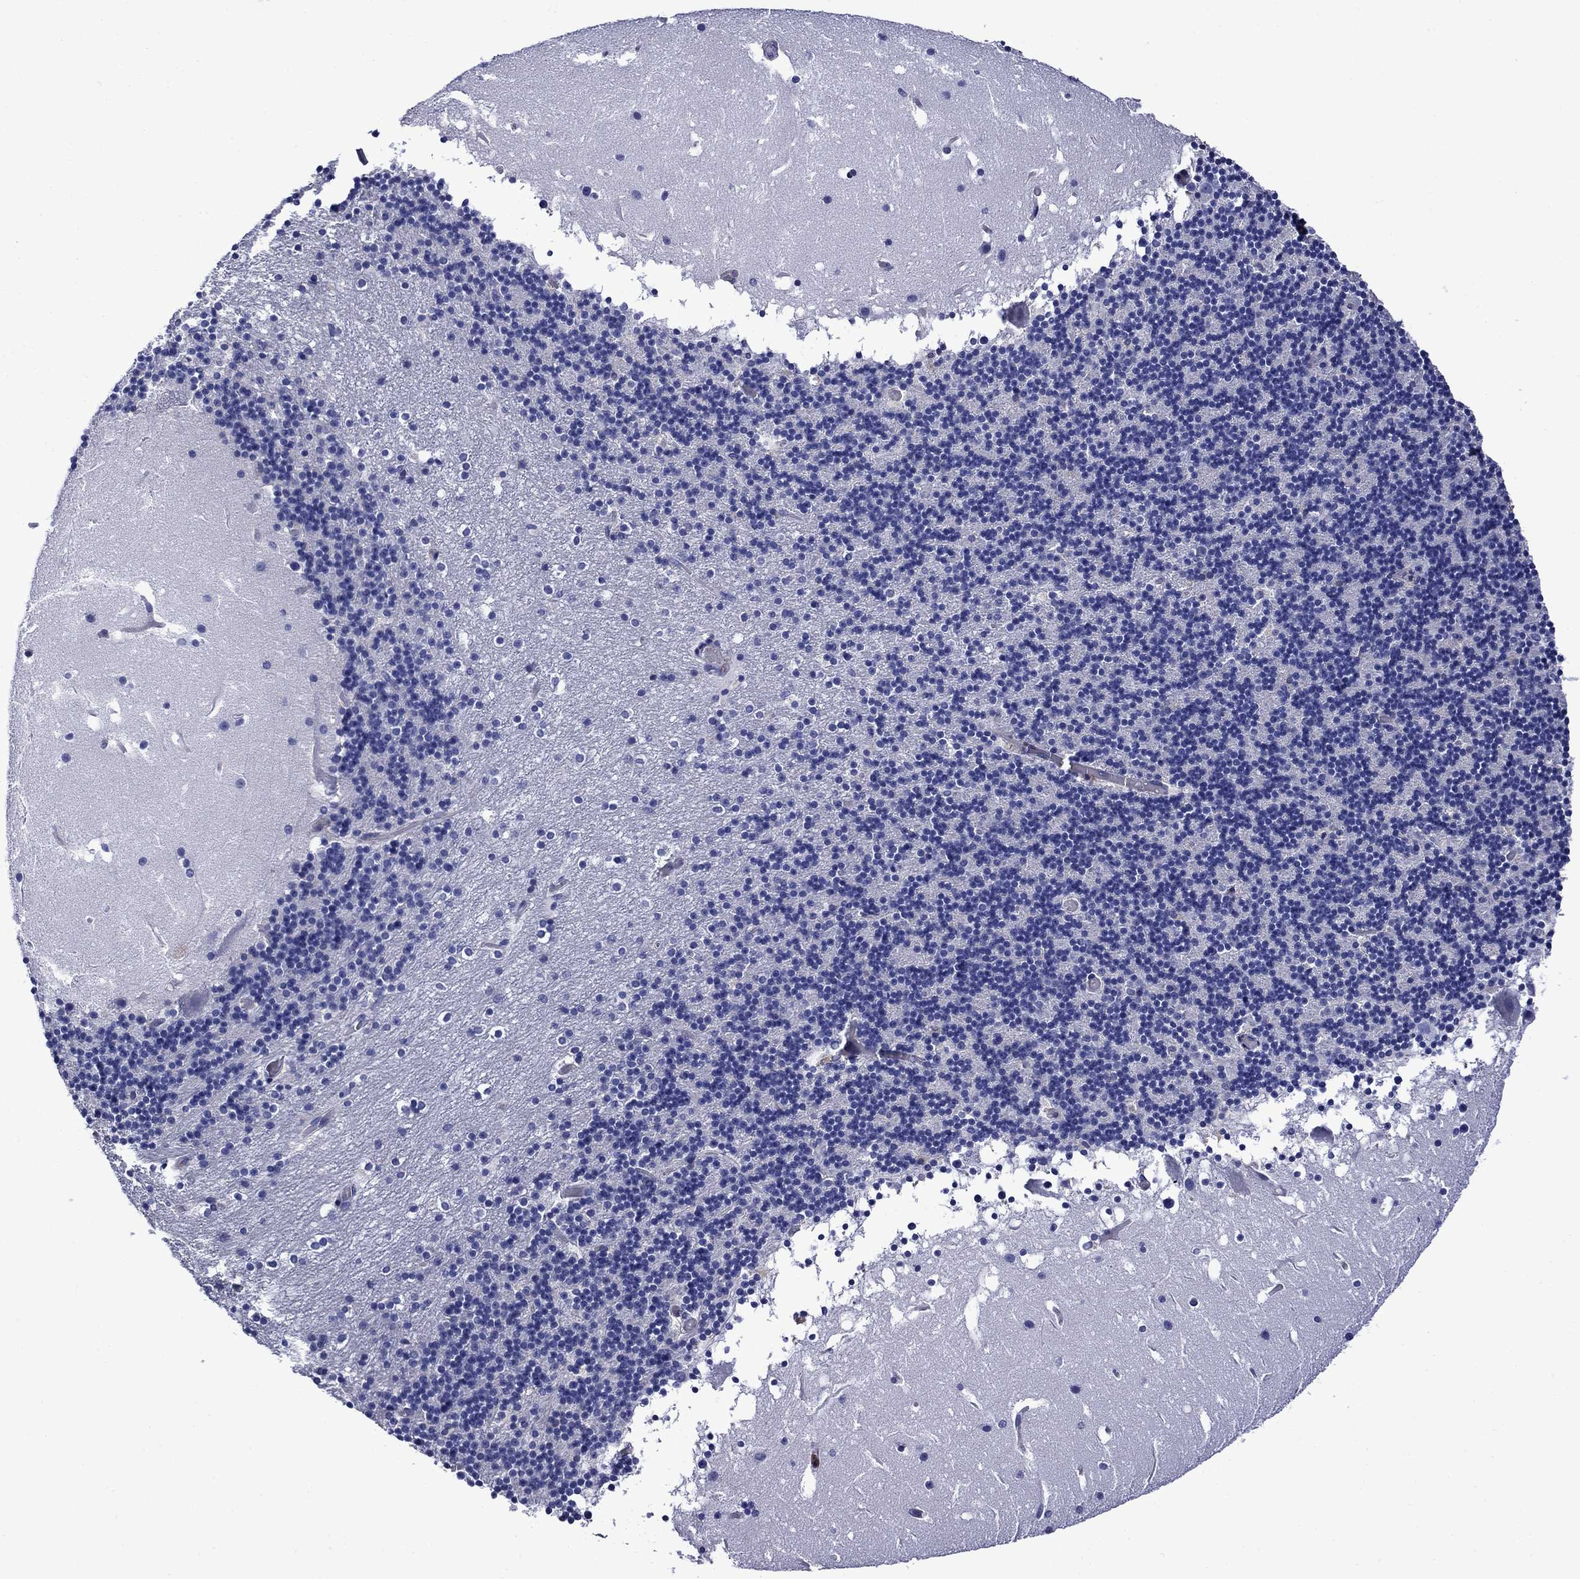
{"staining": {"intensity": "negative", "quantity": "none", "location": "none"}, "tissue": "cerebellum", "cell_type": "Cells in granular layer", "image_type": "normal", "snomed": [{"axis": "morphology", "description": "Normal tissue, NOS"}, {"axis": "topography", "description": "Cerebellum"}], "caption": "Immunohistochemical staining of benign cerebellum demonstrates no significant positivity in cells in granular layer. (DAB IHC visualized using brightfield microscopy, high magnification).", "gene": "HSPG2", "patient": {"sex": "male", "age": 37}}